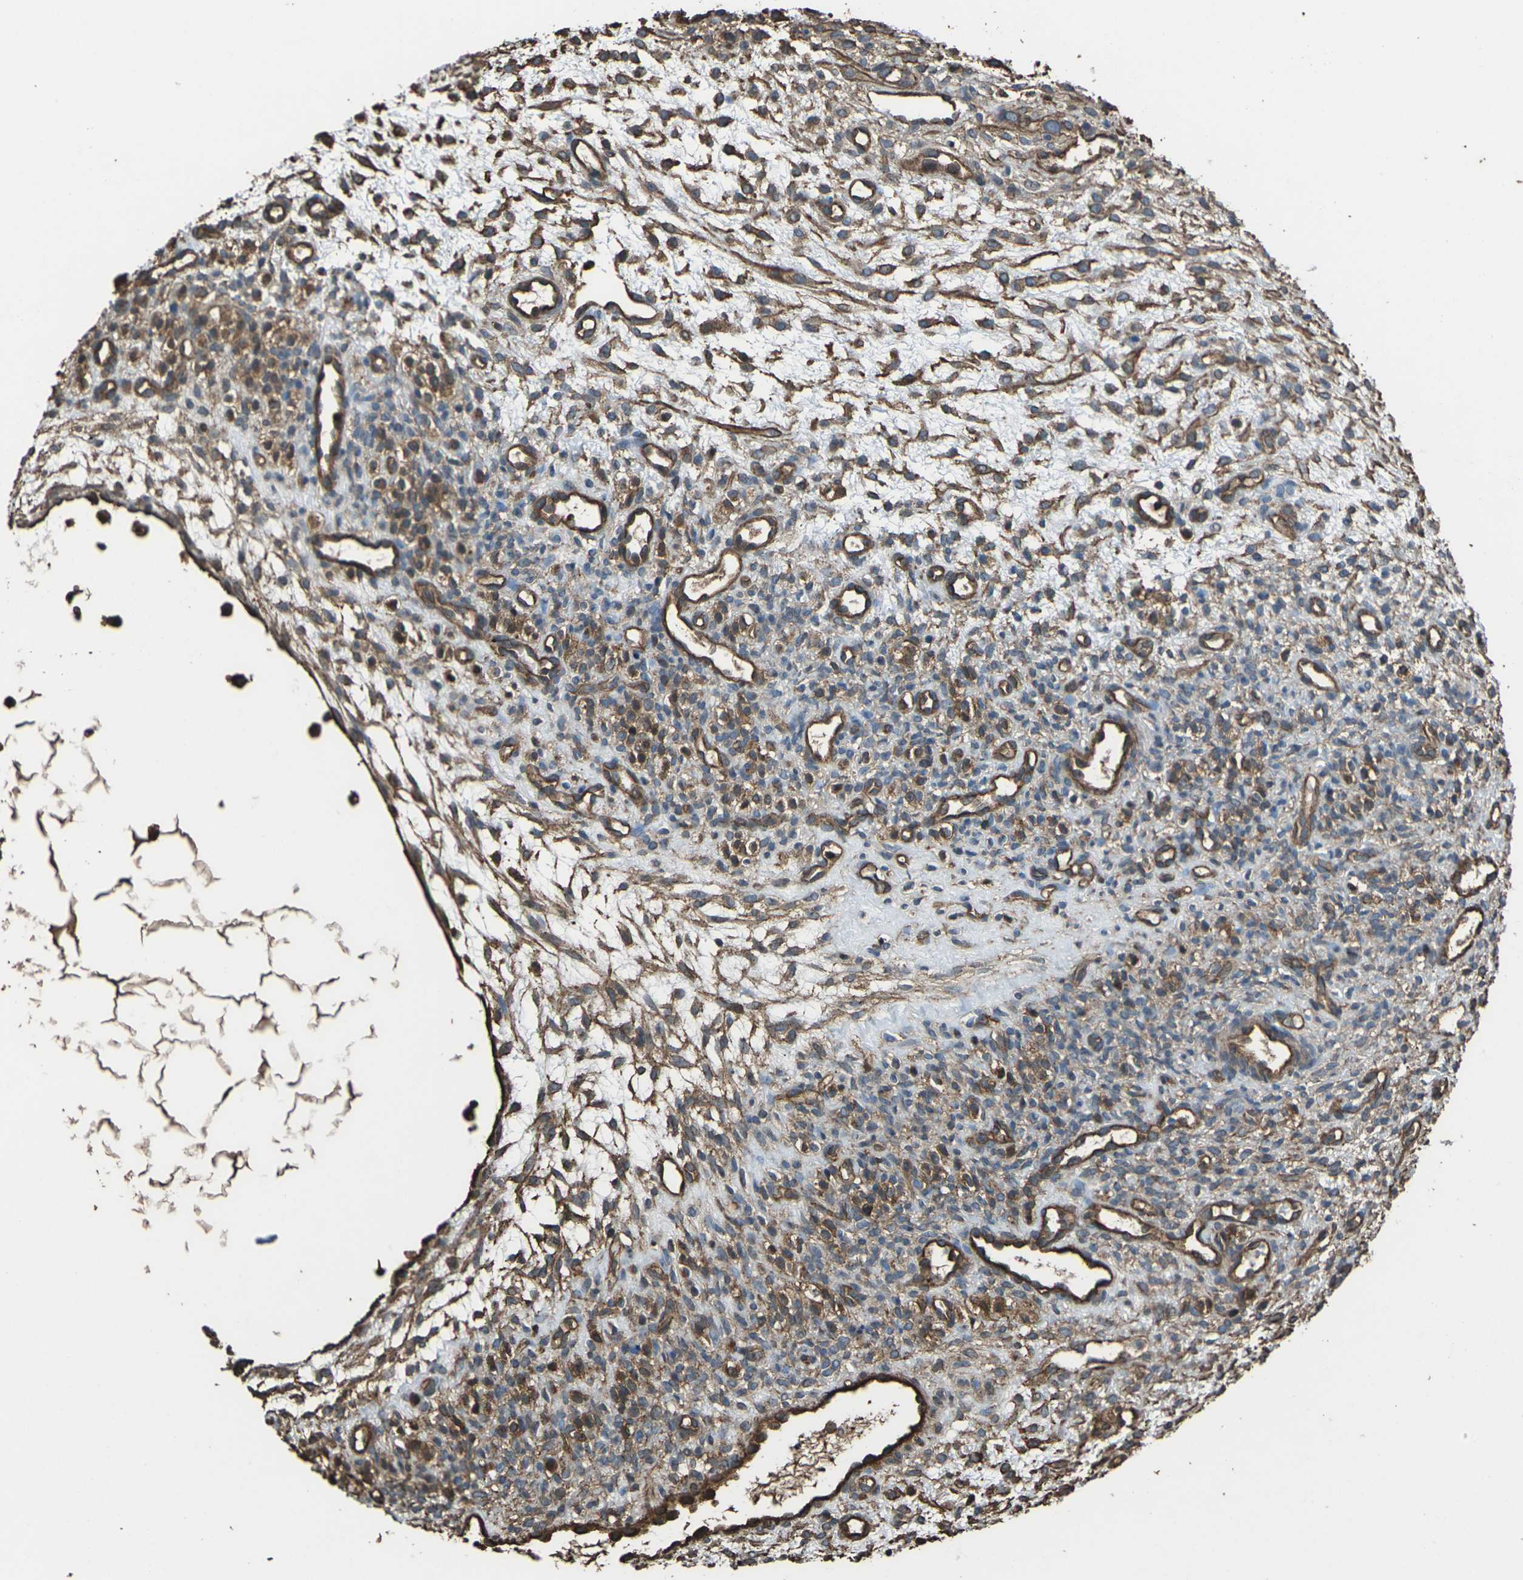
{"staining": {"intensity": "moderate", "quantity": "25%-75%", "location": "cytoplasmic/membranous"}, "tissue": "ovary", "cell_type": "Ovarian stroma cells", "image_type": "normal", "snomed": [{"axis": "morphology", "description": "Normal tissue, NOS"}, {"axis": "morphology", "description": "Cyst, NOS"}, {"axis": "topography", "description": "Ovary"}], "caption": "Moderate cytoplasmic/membranous positivity for a protein is present in approximately 25%-75% of ovarian stroma cells of benign ovary using immunohistochemistry.", "gene": "DHPS", "patient": {"sex": "female", "age": 18}}